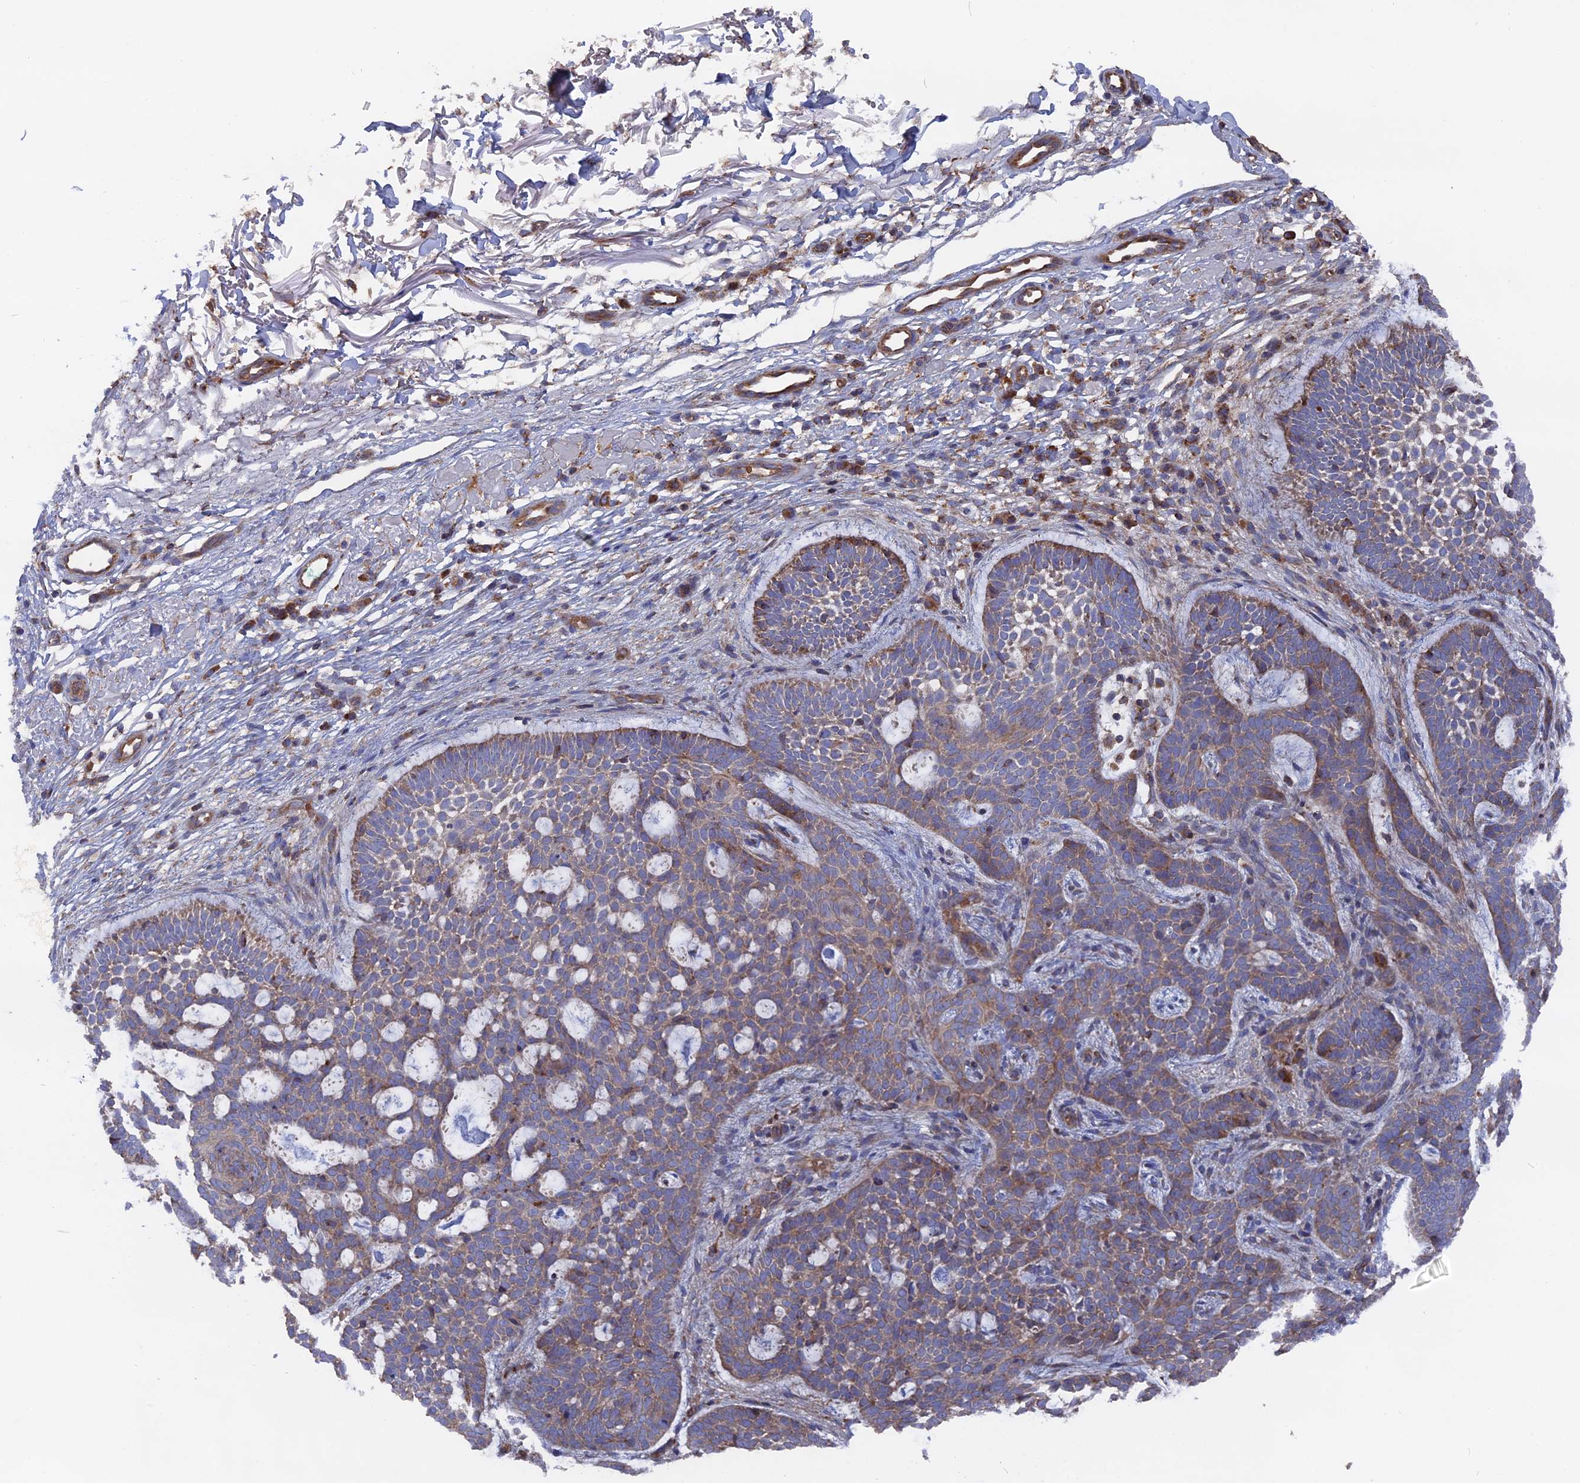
{"staining": {"intensity": "moderate", "quantity": ">75%", "location": "cytoplasmic/membranous"}, "tissue": "skin cancer", "cell_type": "Tumor cells", "image_type": "cancer", "snomed": [{"axis": "morphology", "description": "Basal cell carcinoma"}, {"axis": "topography", "description": "Skin"}], "caption": "A photomicrograph of skin basal cell carcinoma stained for a protein demonstrates moderate cytoplasmic/membranous brown staining in tumor cells.", "gene": "TELO2", "patient": {"sex": "male", "age": 85}}